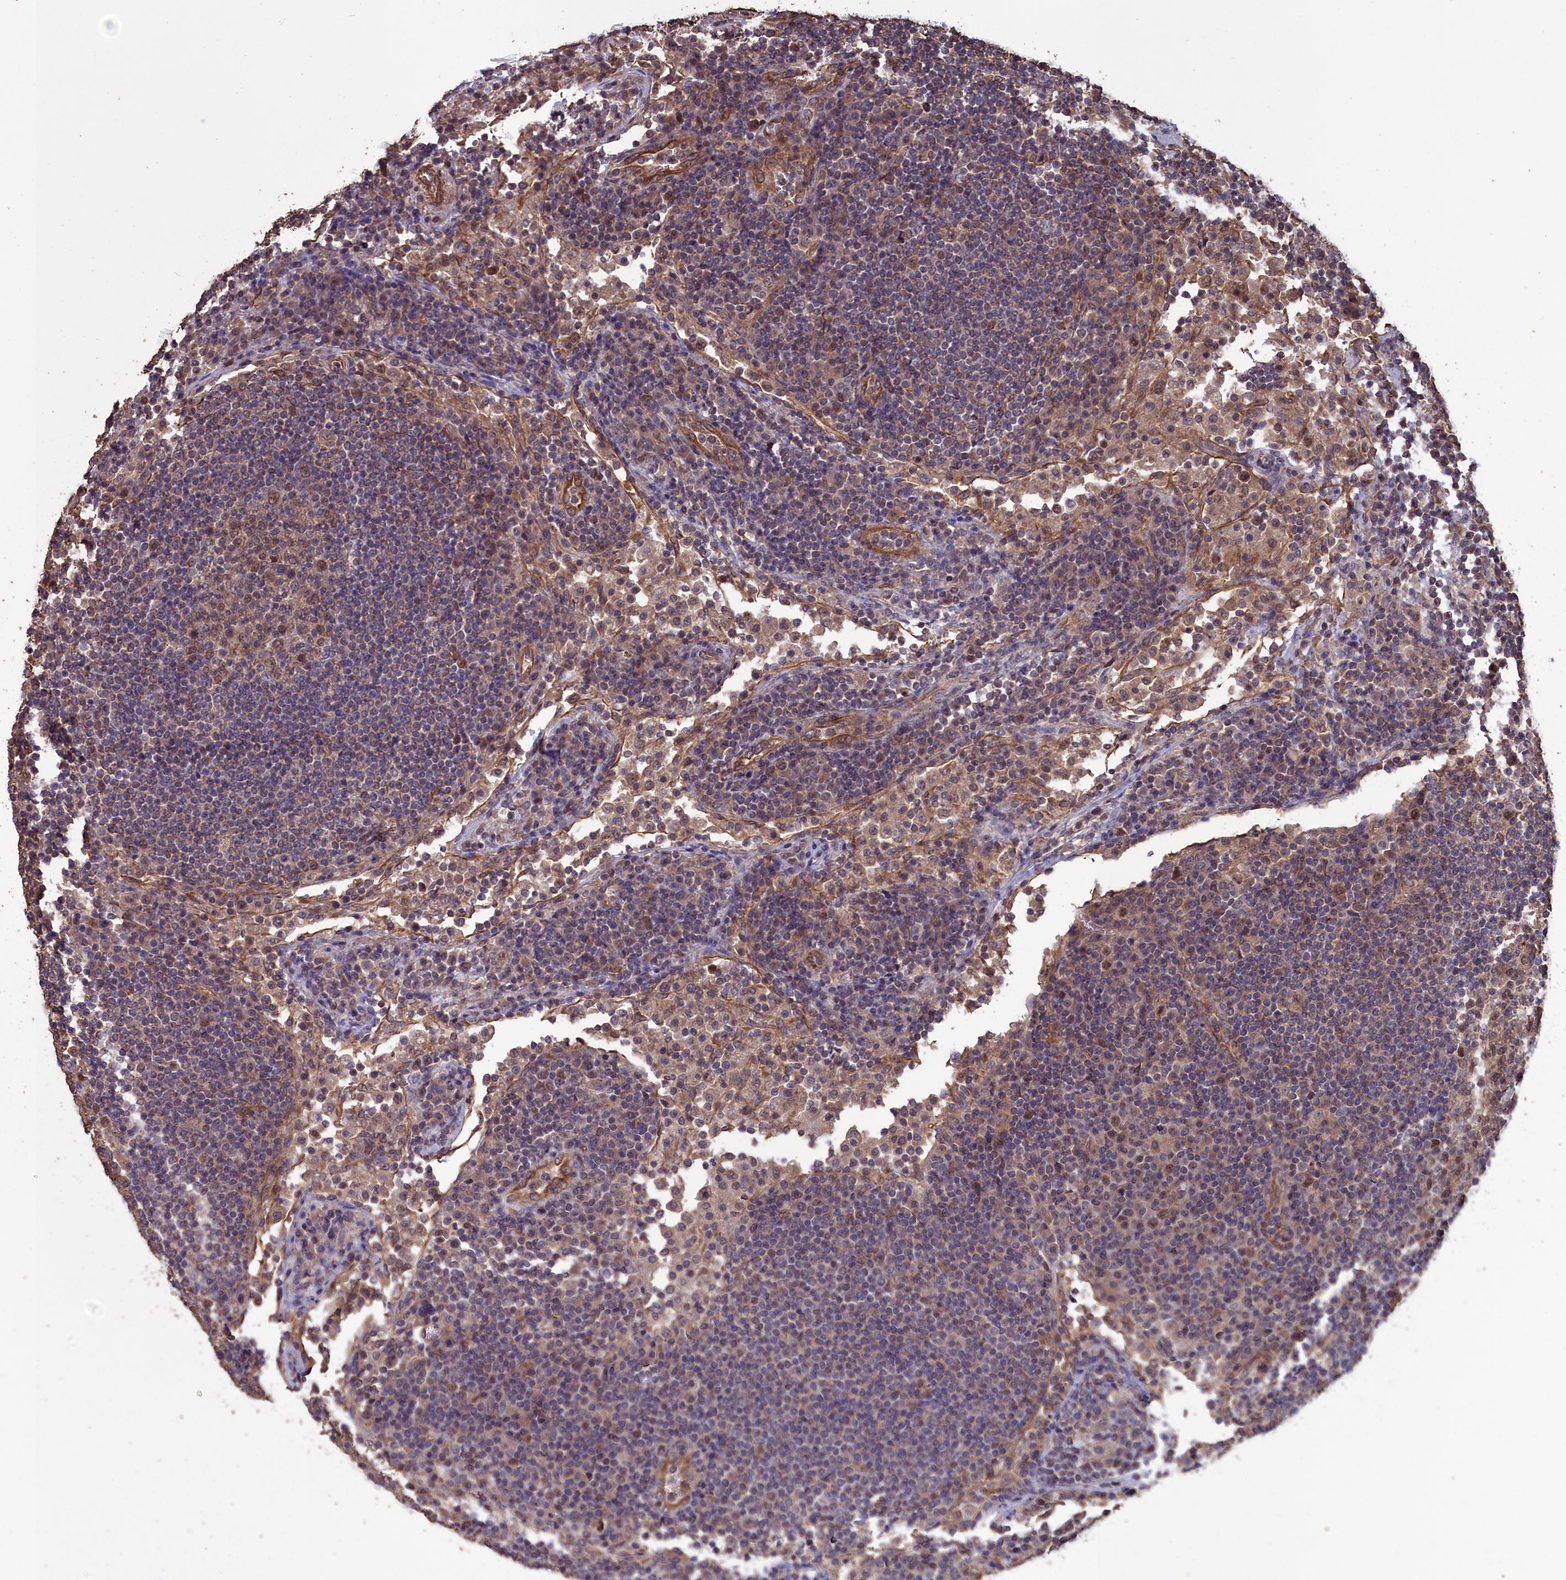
{"staining": {"intensity": "moderate", "quantity": "25%-75%", "location": "nuclear"}, "tissue": "lymph node", "cell_type": "Germinal center cells", "image_type": "normal", "snomed": [{"axis": "morphology", "description": "Normal tissue, NOS"}, {"axis": "topography", "description": "Lymph node"}], "caption": "Protein staining reveals moderate nuclear positivity in about 25%-75% of germinal center cells in benign lymph node.", "gene": "DAPK3", "patient": {"sex": "female", "age": 53}}